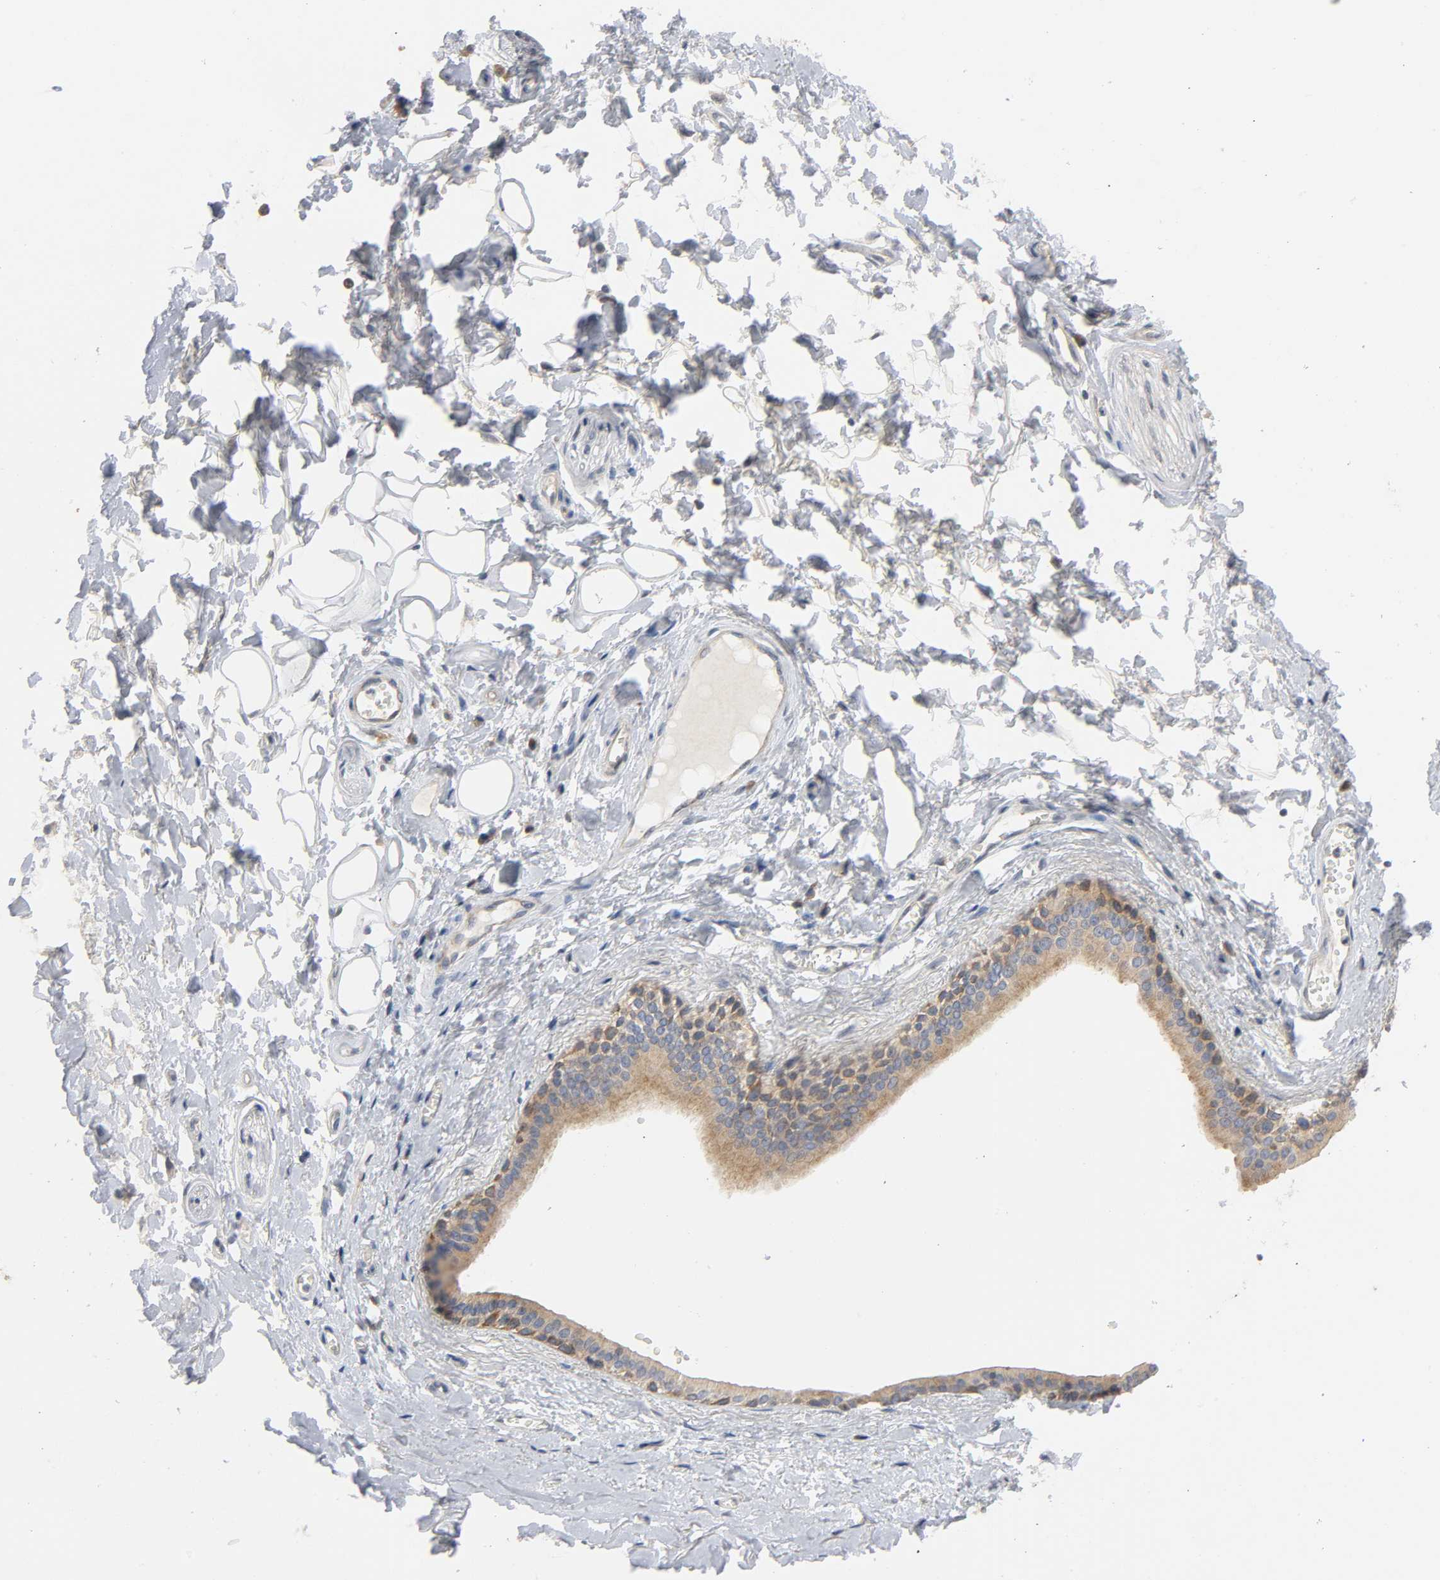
{"staining": {"intensity": "weak", "quantity": "<25%", "location": "cytoplasmic/membranous"}, "tissue": "adipose tissue", "cell_type": "Adipocytes", "image_type": "normal", "snomed": [{"axis": "morphology", "description": "Normal tissue, NOS"}, {"axis": "morphology", "description": "Inflammation, NOS"}, {"axis": "topography", "description": "Salivary gland"}, {"axis": "topography", "description": "Peripheral nerve tissue"}], "caption": "This is a image of immunohistochemistry (IHC) staining of unremarkable adipose tissue, which shows no expression in adipocytes. (Stains: DAB immunohistochemistry with hematoxylin counter stain, Microscopy: brightfield microscopy at high magnification).", "gene": "HDAC6", "patient": {"sex": "female", "age": 75}}